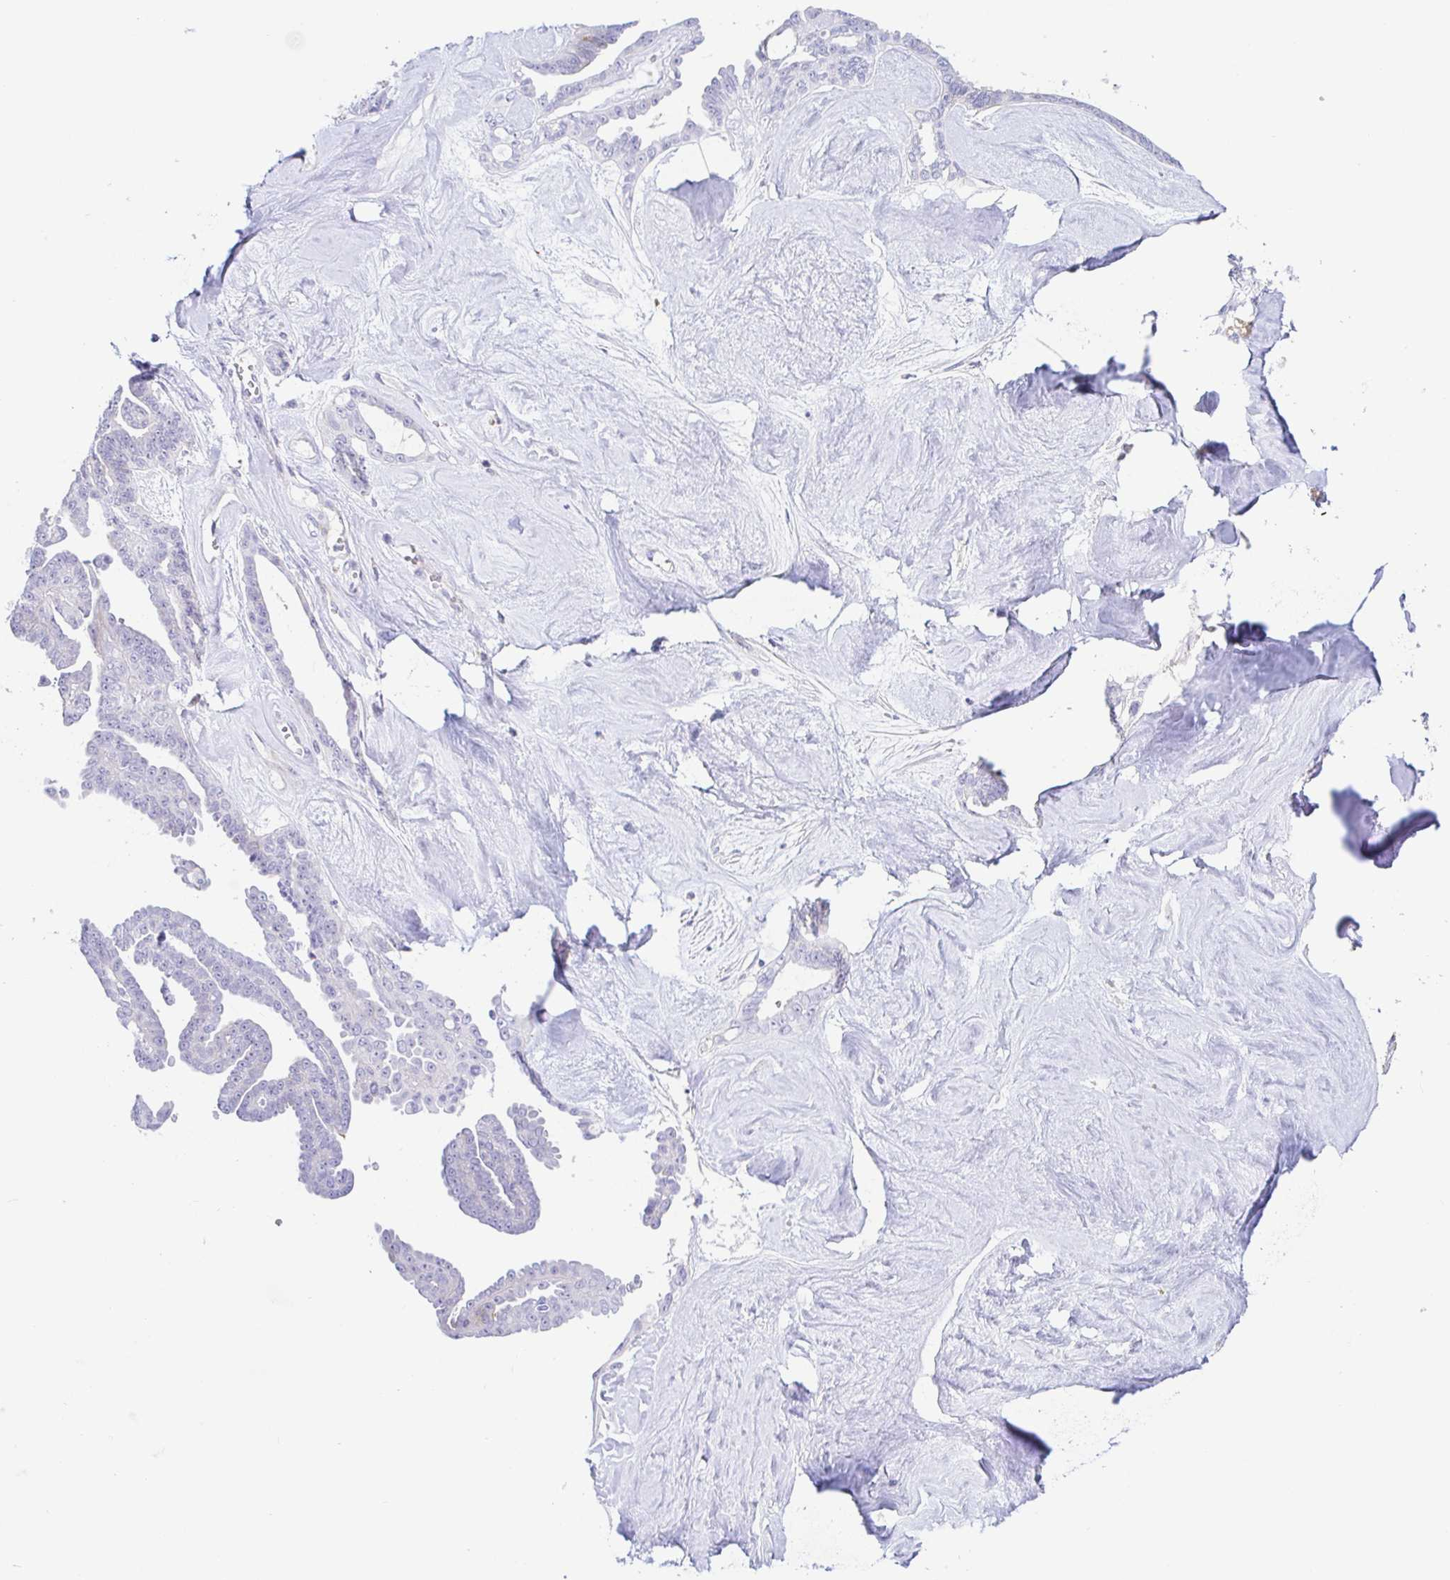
{"staining": {"intensity": "negative", "quantity": "none", "location": "none"}, "tissue": "ovarian cancer", "cell_type": "Tumor cells", "image_type": "cancer", "snomed": [{"axis": "morphology", "description": "Cystadenocarcinoma, serous, NOS"}, {"axis": "topography", "description": "Ovary"}], "caption": "This is an immunohistochemistry (IHC) photomicrograph of serous cystadenocarcinoma (ovarian). There is no expression in tumor cells.", "gene": "PINLYP", "patient": {"sex": "female", "age": 71}}